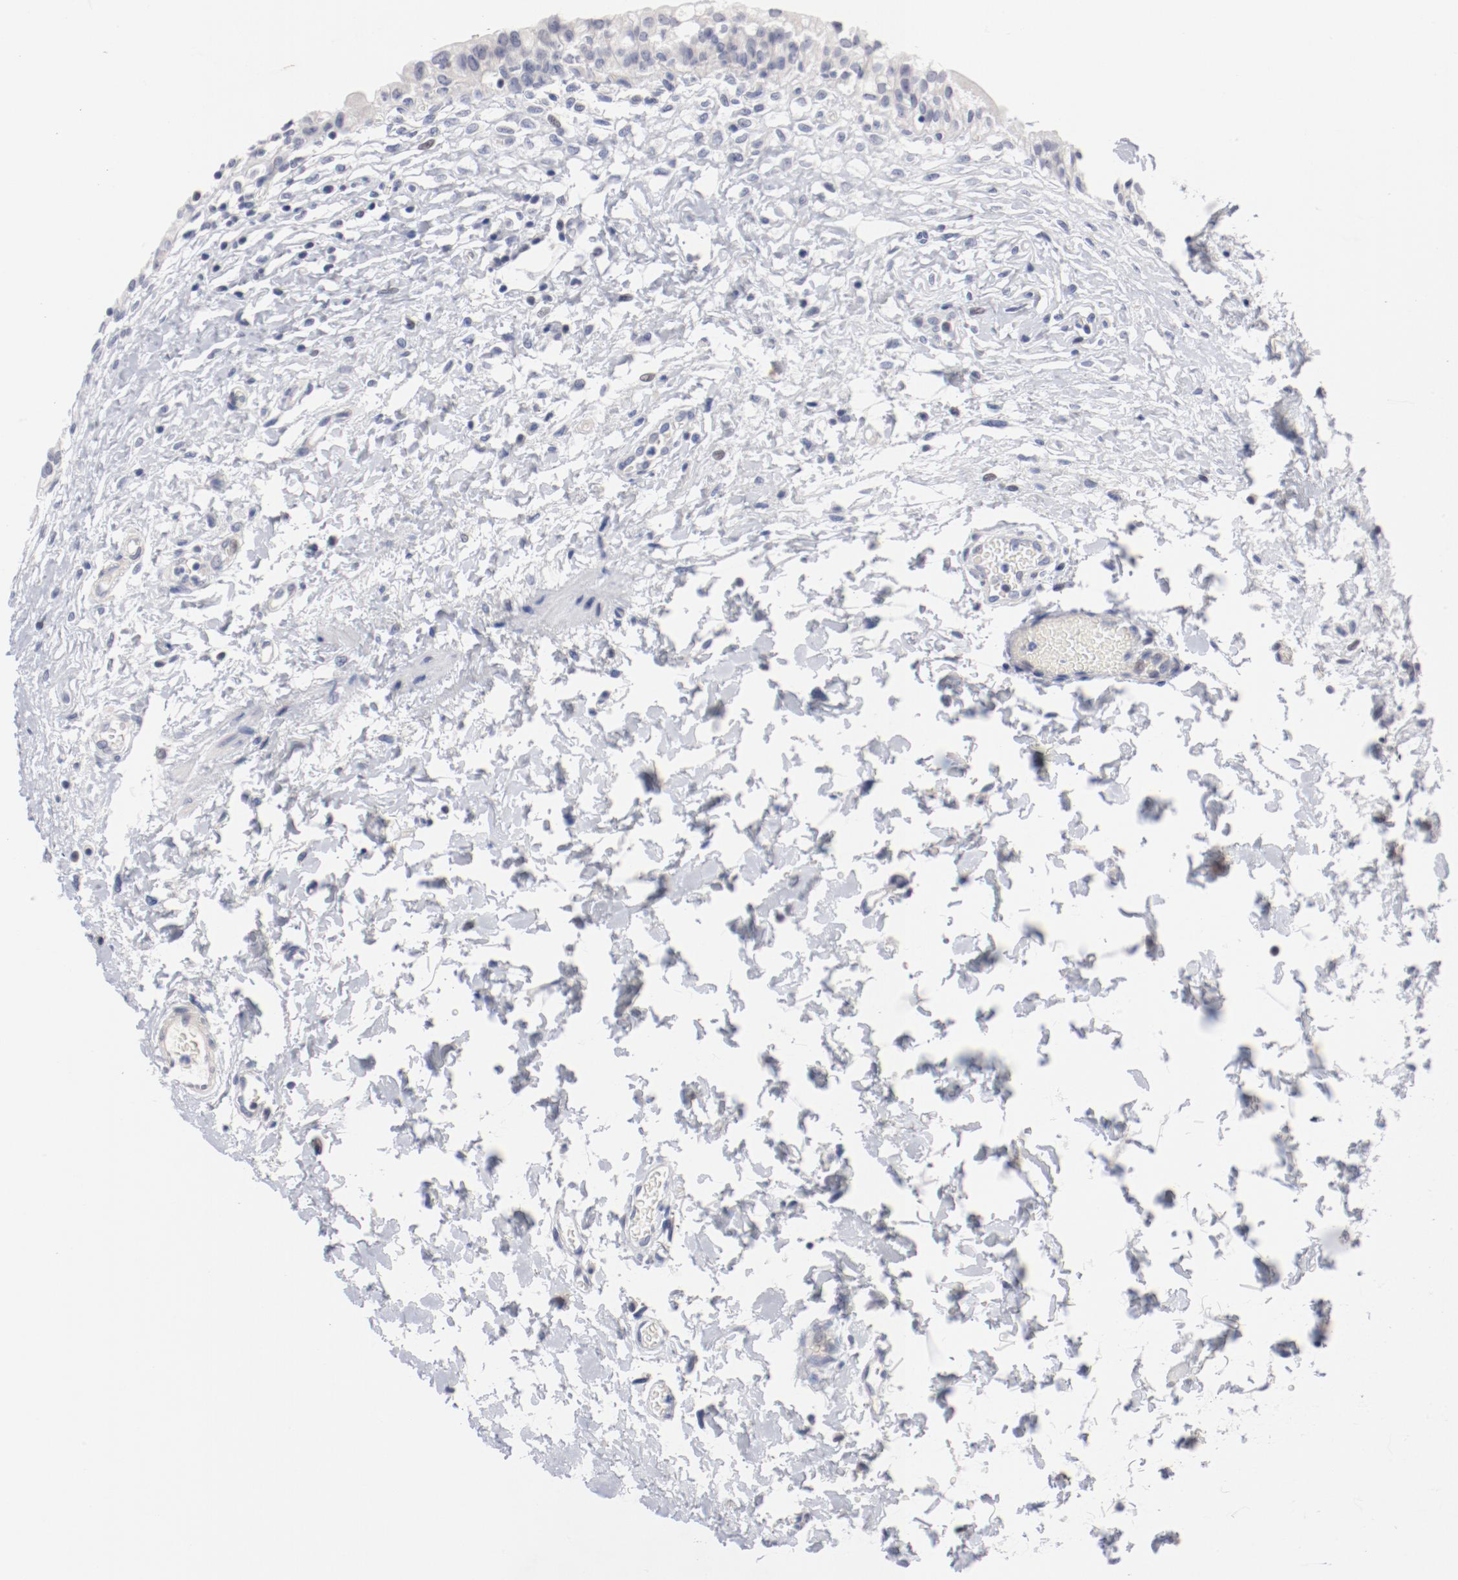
{"staining": {"intensity": "negative", "quantity": "none", "location": "none"}, "tissue": "urinary bladder", "cell_type": "Urothelial cells", "image_type": "normal", "snomed": [{"axis": "morphology", "description": "Normal tissue, NOS"}, {"axis": "topography", "description": "Urinary bladder"}], "caption": "The photomicrograph displays no significant staining in urothelial cells of urinary bladder.", "gene": "KCNK13", "patient": {"sex": "female", "age": 80}}